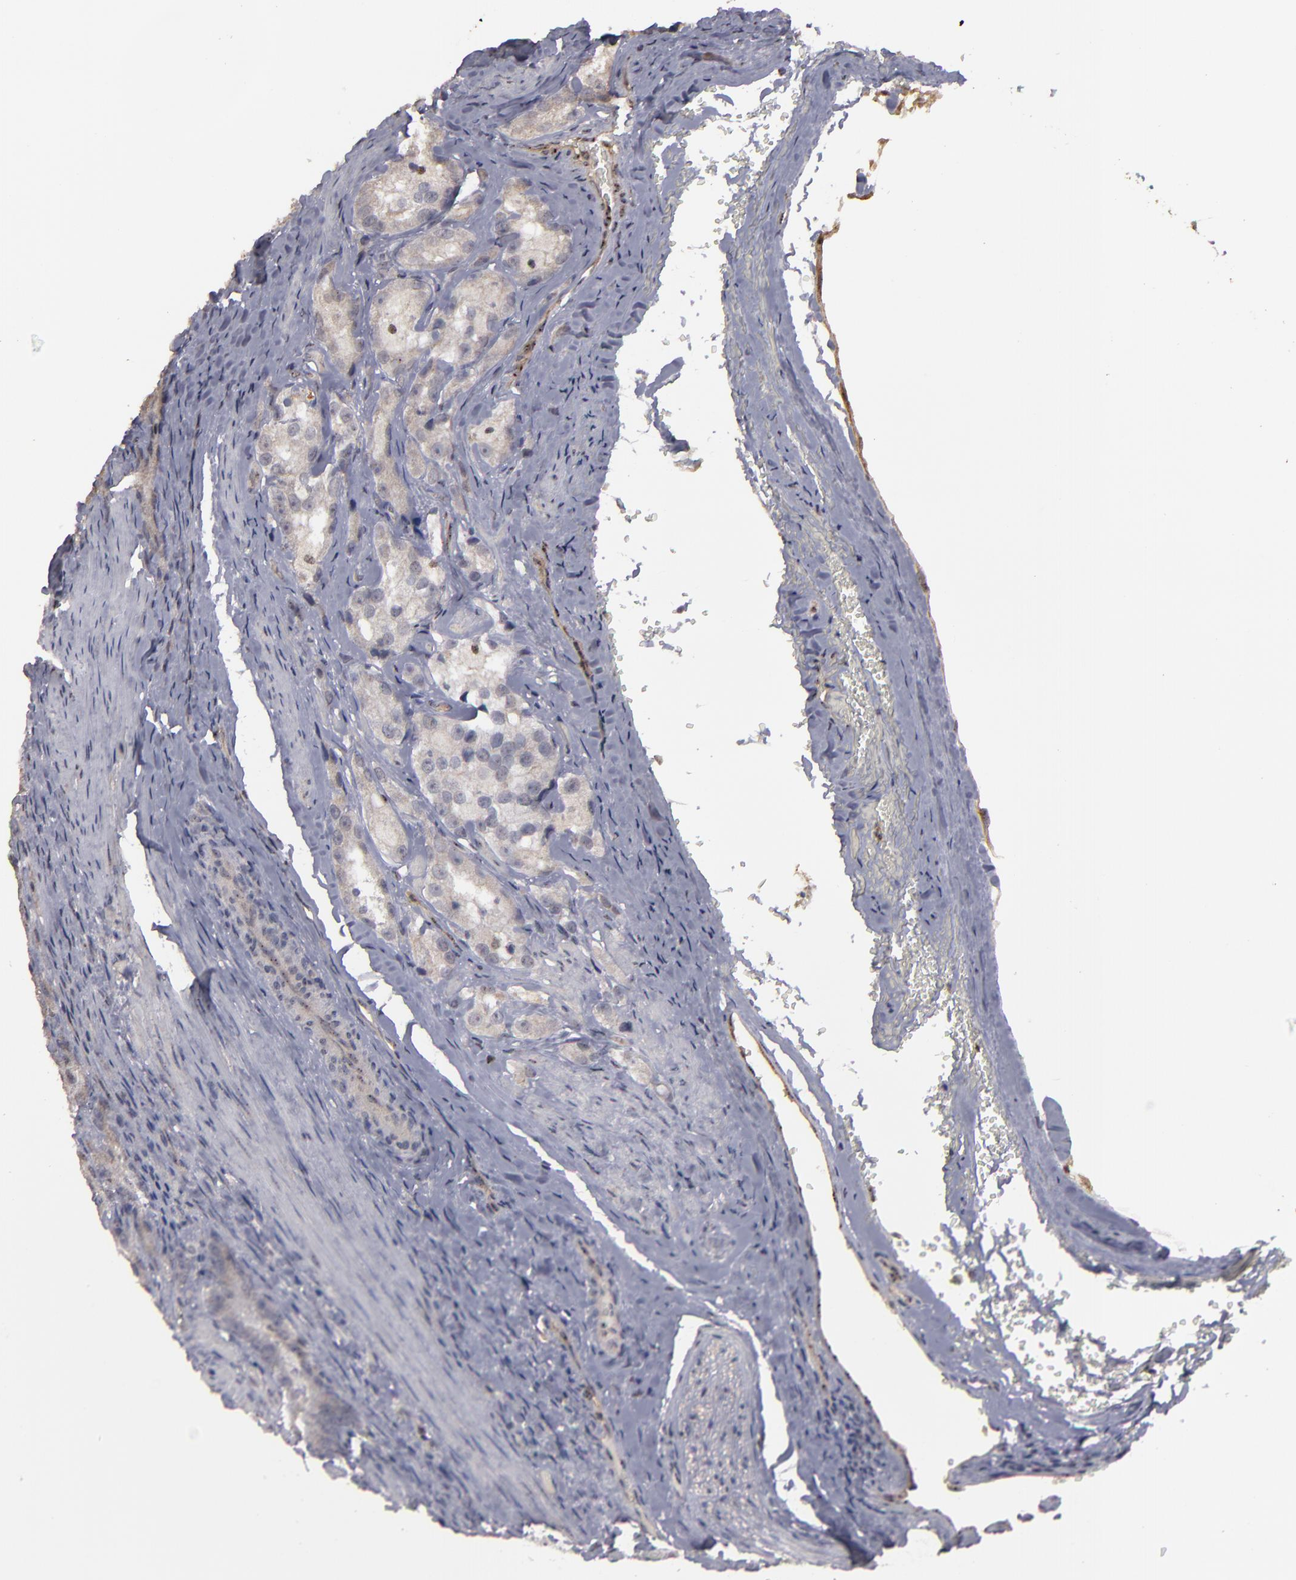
{"staining": {"intensity": "weak", "quantity": ">75%", "location": "cytoplasmic/membranous"}, "tissue": "prostate cancer", "cell_type": "Tumor cells", "image_type": "cancer", "snomed": [{"axis": "morphology", "description": "Adenocarcinoma, High grade"}, {"axis": "topography", "description": "Prostate"}], "caption": "Approximately >75% of tumor cells in prostate cancer (adenocarcinoma (high-grade)) demonstrate weak cytoplasmic/membranous protein positivity as visualized by brown immunohistochemical staining.", "gene": "CD55", "patient": {"sex": "male", "age": 63}}